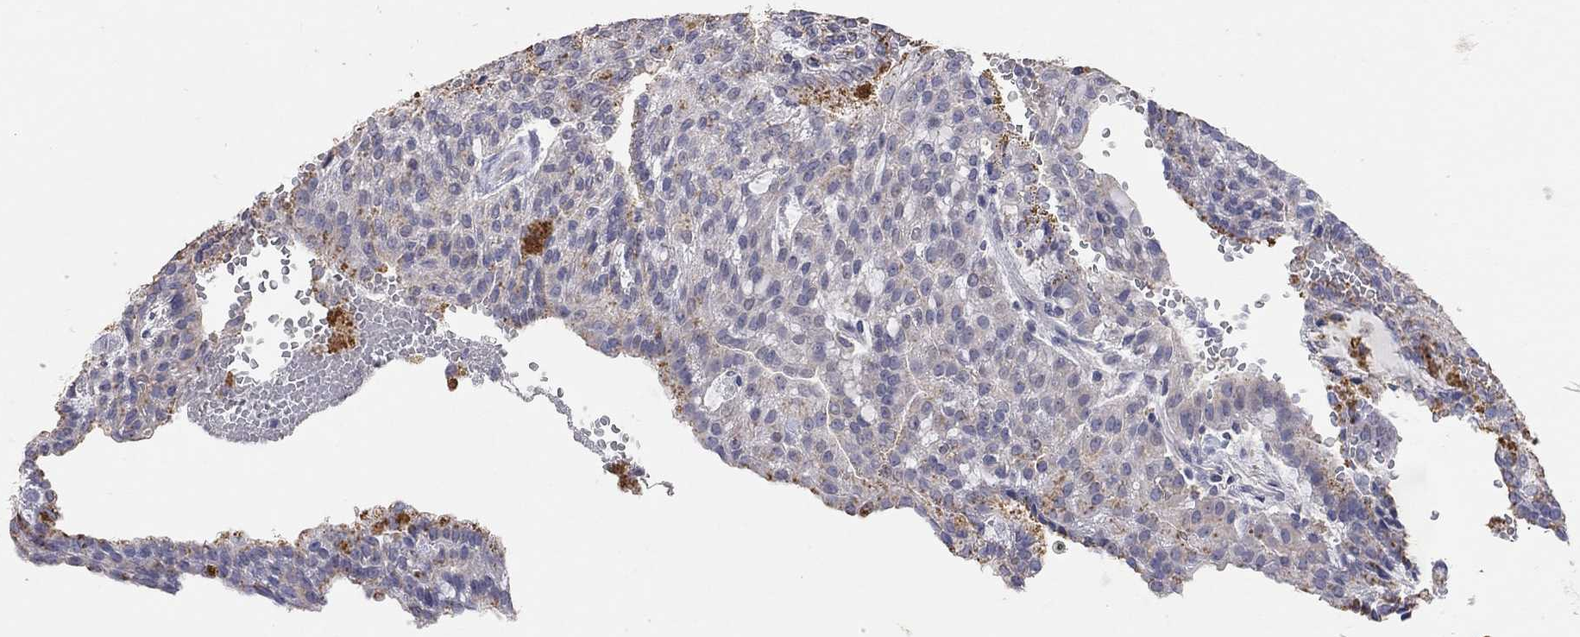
{"staining": {"intensity": "negative", "quantity": "none", "location": "none"}, "tissue": "renal cancer", "cell_type": "Tumor cells", "image_type": "cancer", "snomed": [{"axis": "morphology", "description": "Adenocarcinoma, NOS"}, {"axis": "topography", "description": "Kidney"}], "caption": "An IHC histopathology image of renal cancer (adenocarcinoma) is shown. There is no staining in tumor cells of renal cancer (adenocarcinoma).", "gene": "MMP13", "patient": {"sex": "male", "age": 63}}